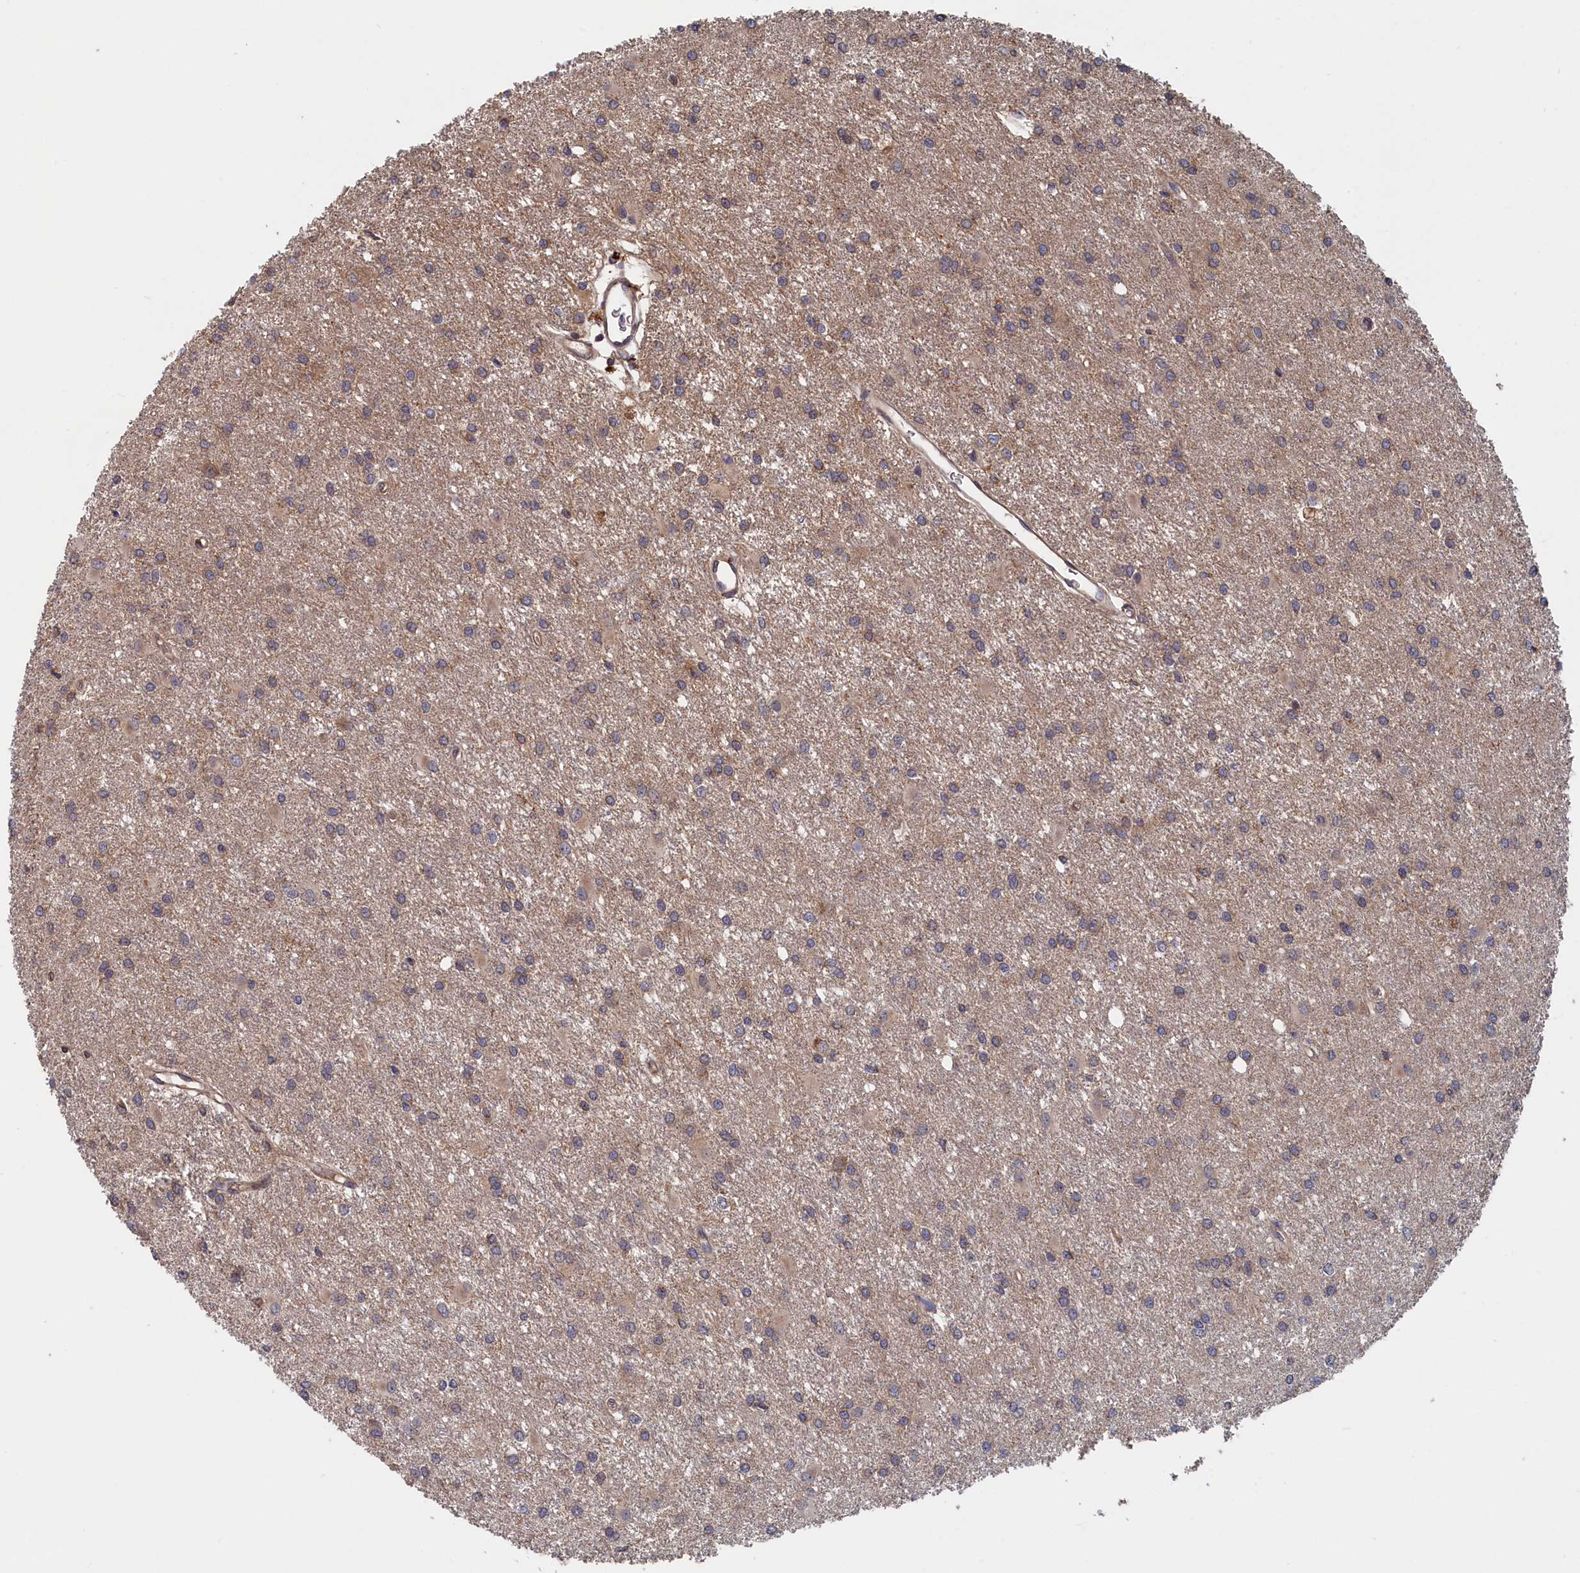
{"staining": {"intensity": "weak", "quantity": "<25%", "location": "cytoplasmic/membranous"}, "tissue": "glioma", "cell_type": "Tumor cells", "image_type": "cancer", "snomed": [{"axis": "morphology", "description": "Glioma, malignant, High grade"}, {"axis": "topography", "description": "Brain"}], "caption": "High-grade glioma (malignant) stained for a protein using IHC shows no staining tumor cells.", "gene": "TRAPPC2L", "patient": {"sex": "female", "age": 50}}